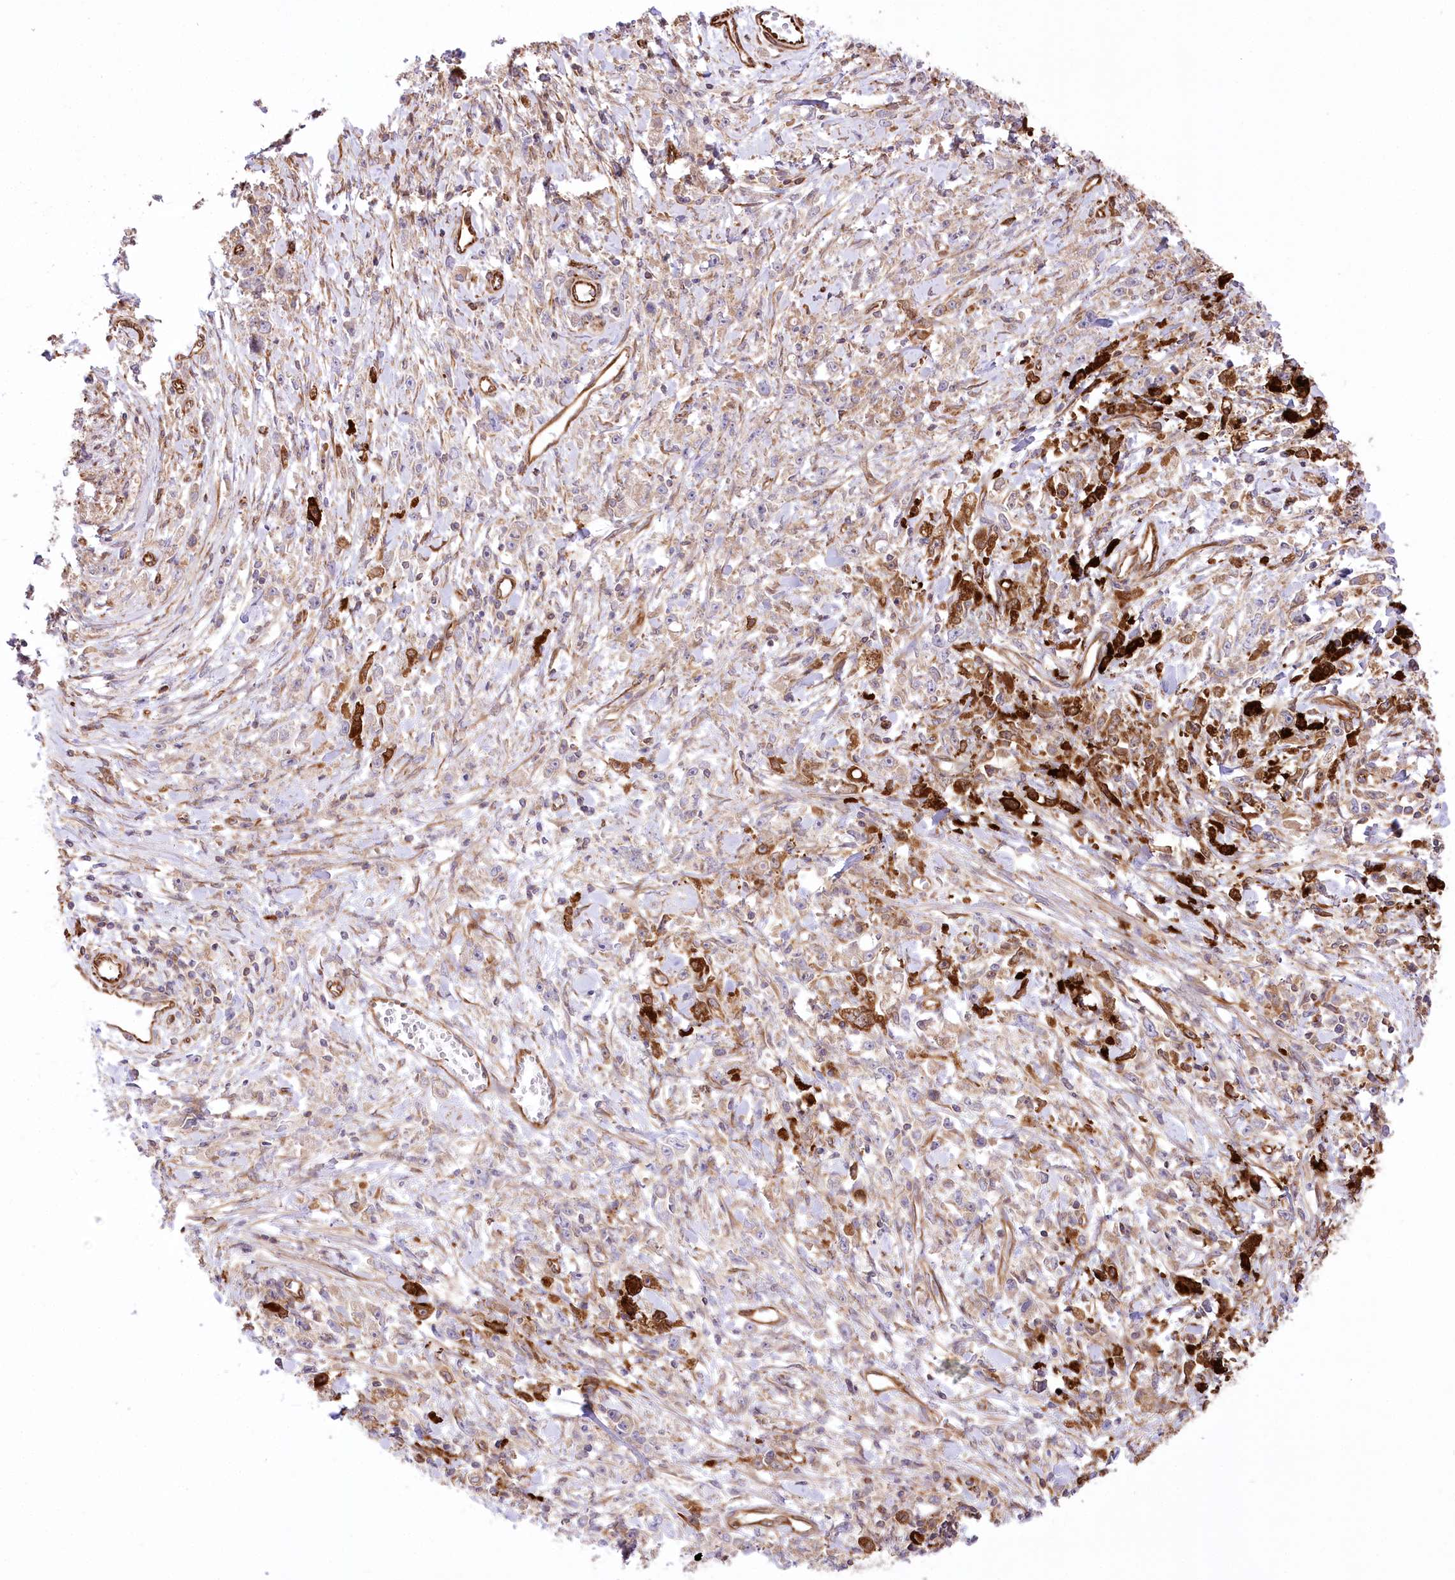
{"staining": {"intensity": "negative", "quantity": "none", "location": "none"}, "tissue": "stomach cancer", "cell_type": "Tumor cells", "image_type": "cancer", "snomed": [{"axis": "morphology", "description": "Adenocarcinoma, NOS"}, {"axis": "topography", "description": "Stomach"}], "caption": "Immunohistochemical staining of human stomach cancer (adenocarcinoma) shows no significant positivity in tumor cells.", "gene": "TTC1", "patient": {"sex": "female", "age": 59}}